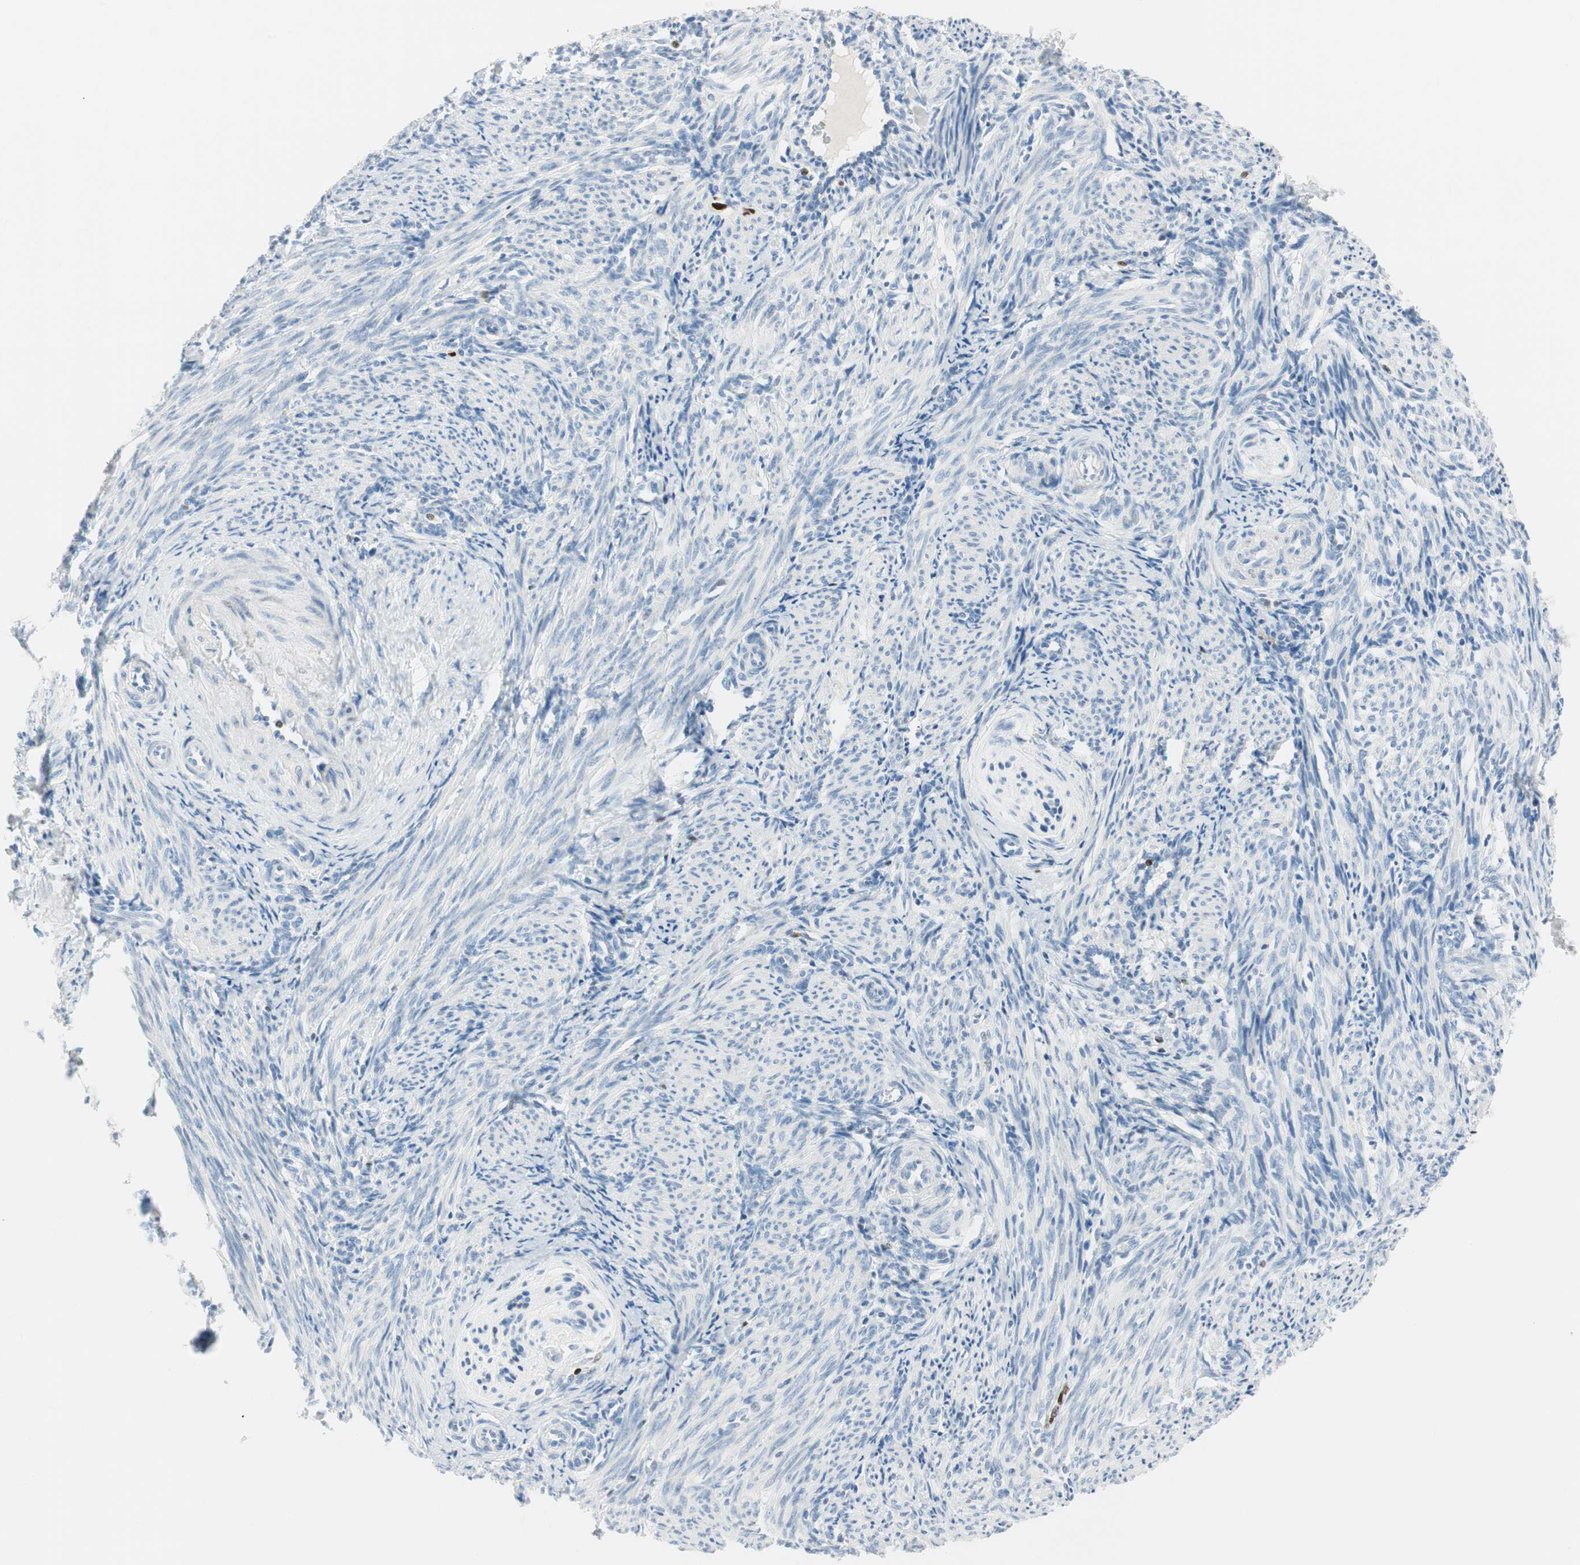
{"staining": {"intensity": "negative", "quantity": "none", "location": "none"}, "tissue": "smooth muscle", "cell_type": "Smooth muscle cells", "image_type": "normal", "snomed": [{"axis": "morphology", "description": "Normal tissue, NOS"}, {"axis": "topography", "description": "Endometrium"}], "caption": "Immunohistochemical staining of benign human smooth muscle displays no significant positivity in smooth muscle cells.", "gene": "EZH2", "patient": {"sex": "female", "age": 33}}